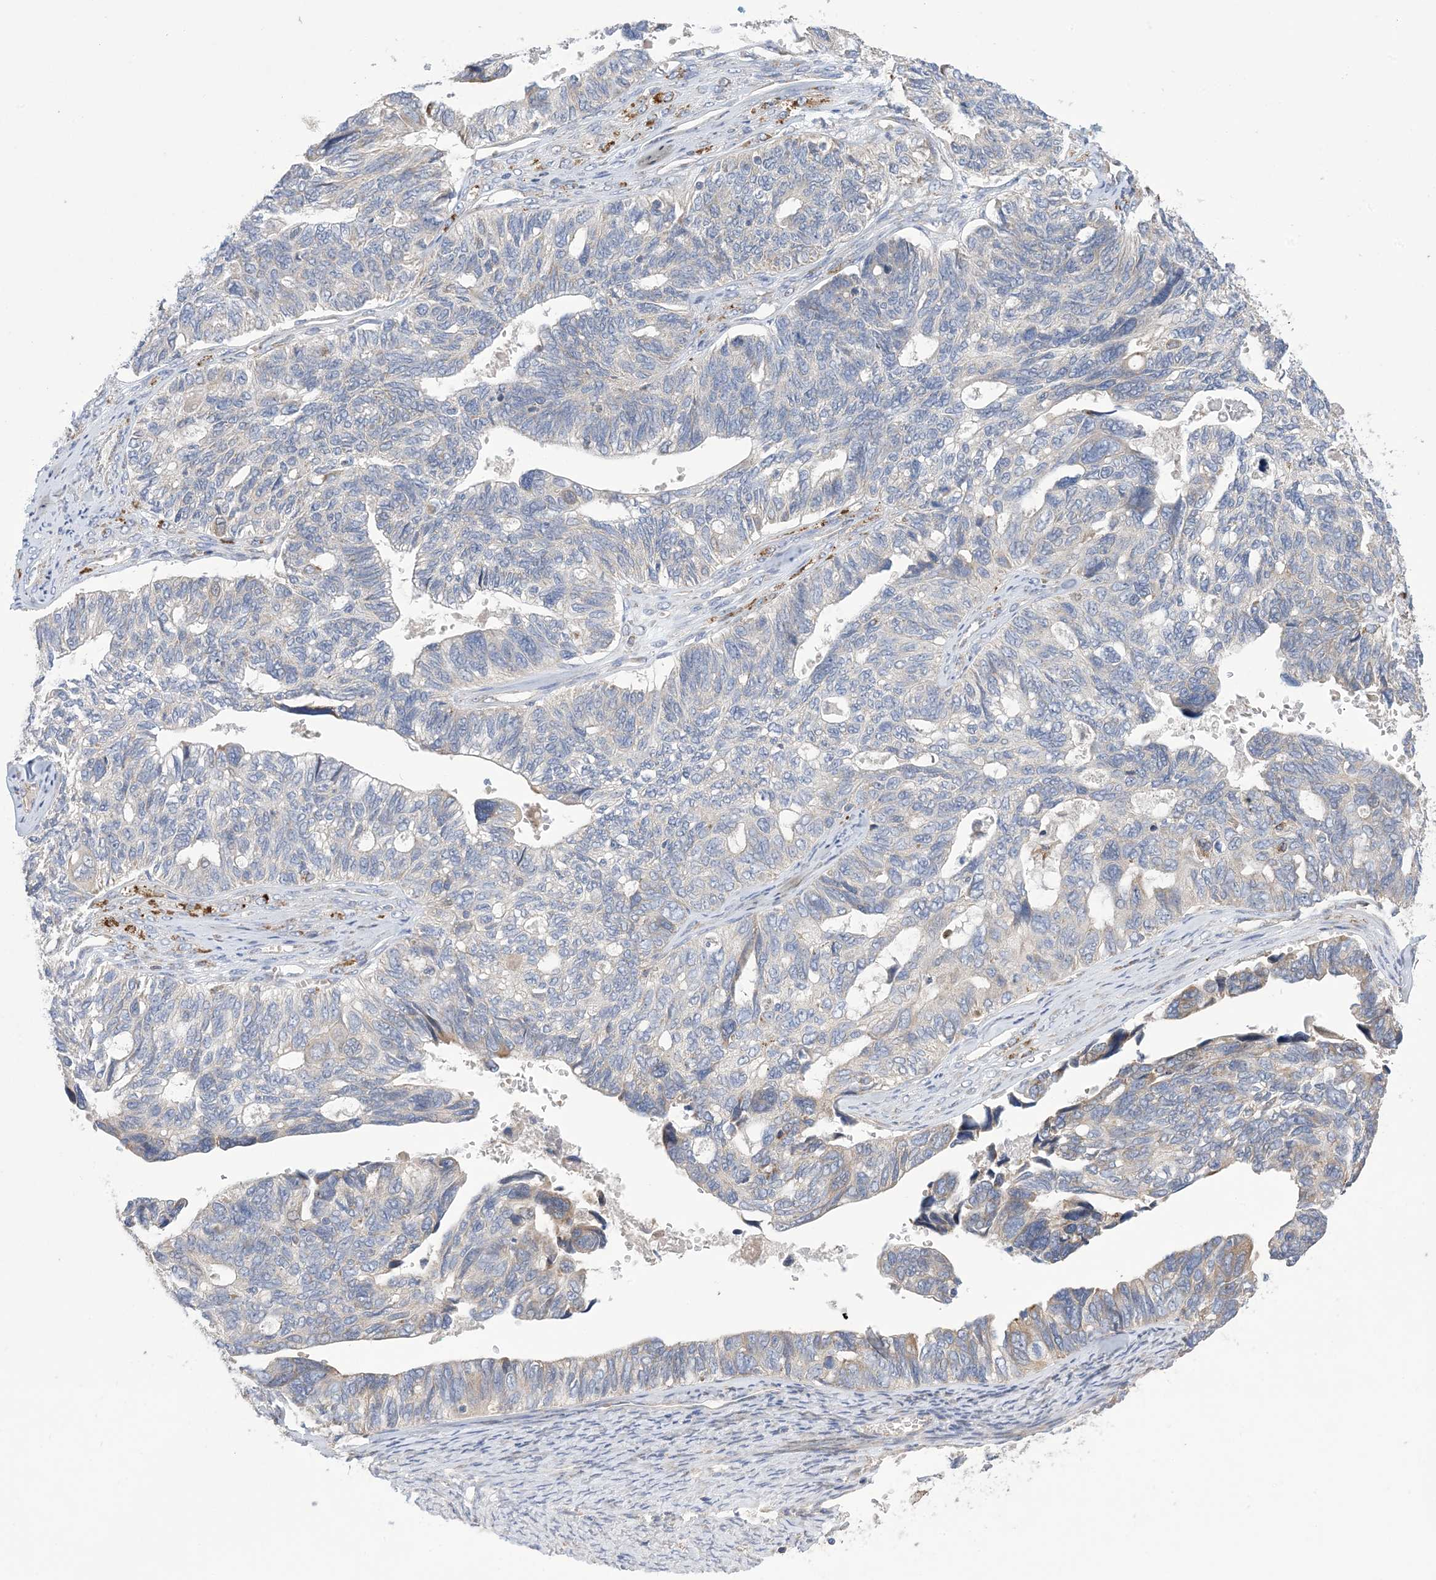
{"staining": {"intensity": "negative", "quantity": "none", "location": "none"}, "tissue": "ovarian cancer", "cell_type": "Tumor cells", "image_type": "cancer", "snomed": [{"axis": "morphology", "description": "Cystadenocarcinoma, serous, NOS"}, {"axis": "topography", "description": "Ovary"}], "caption": "IHC of human serous cystadenocarcinoma (ovarian) demonstrates no expression in tumor cells.", "gene": "CLEC16A", "patient": {"sex": "female", "age": 79}}